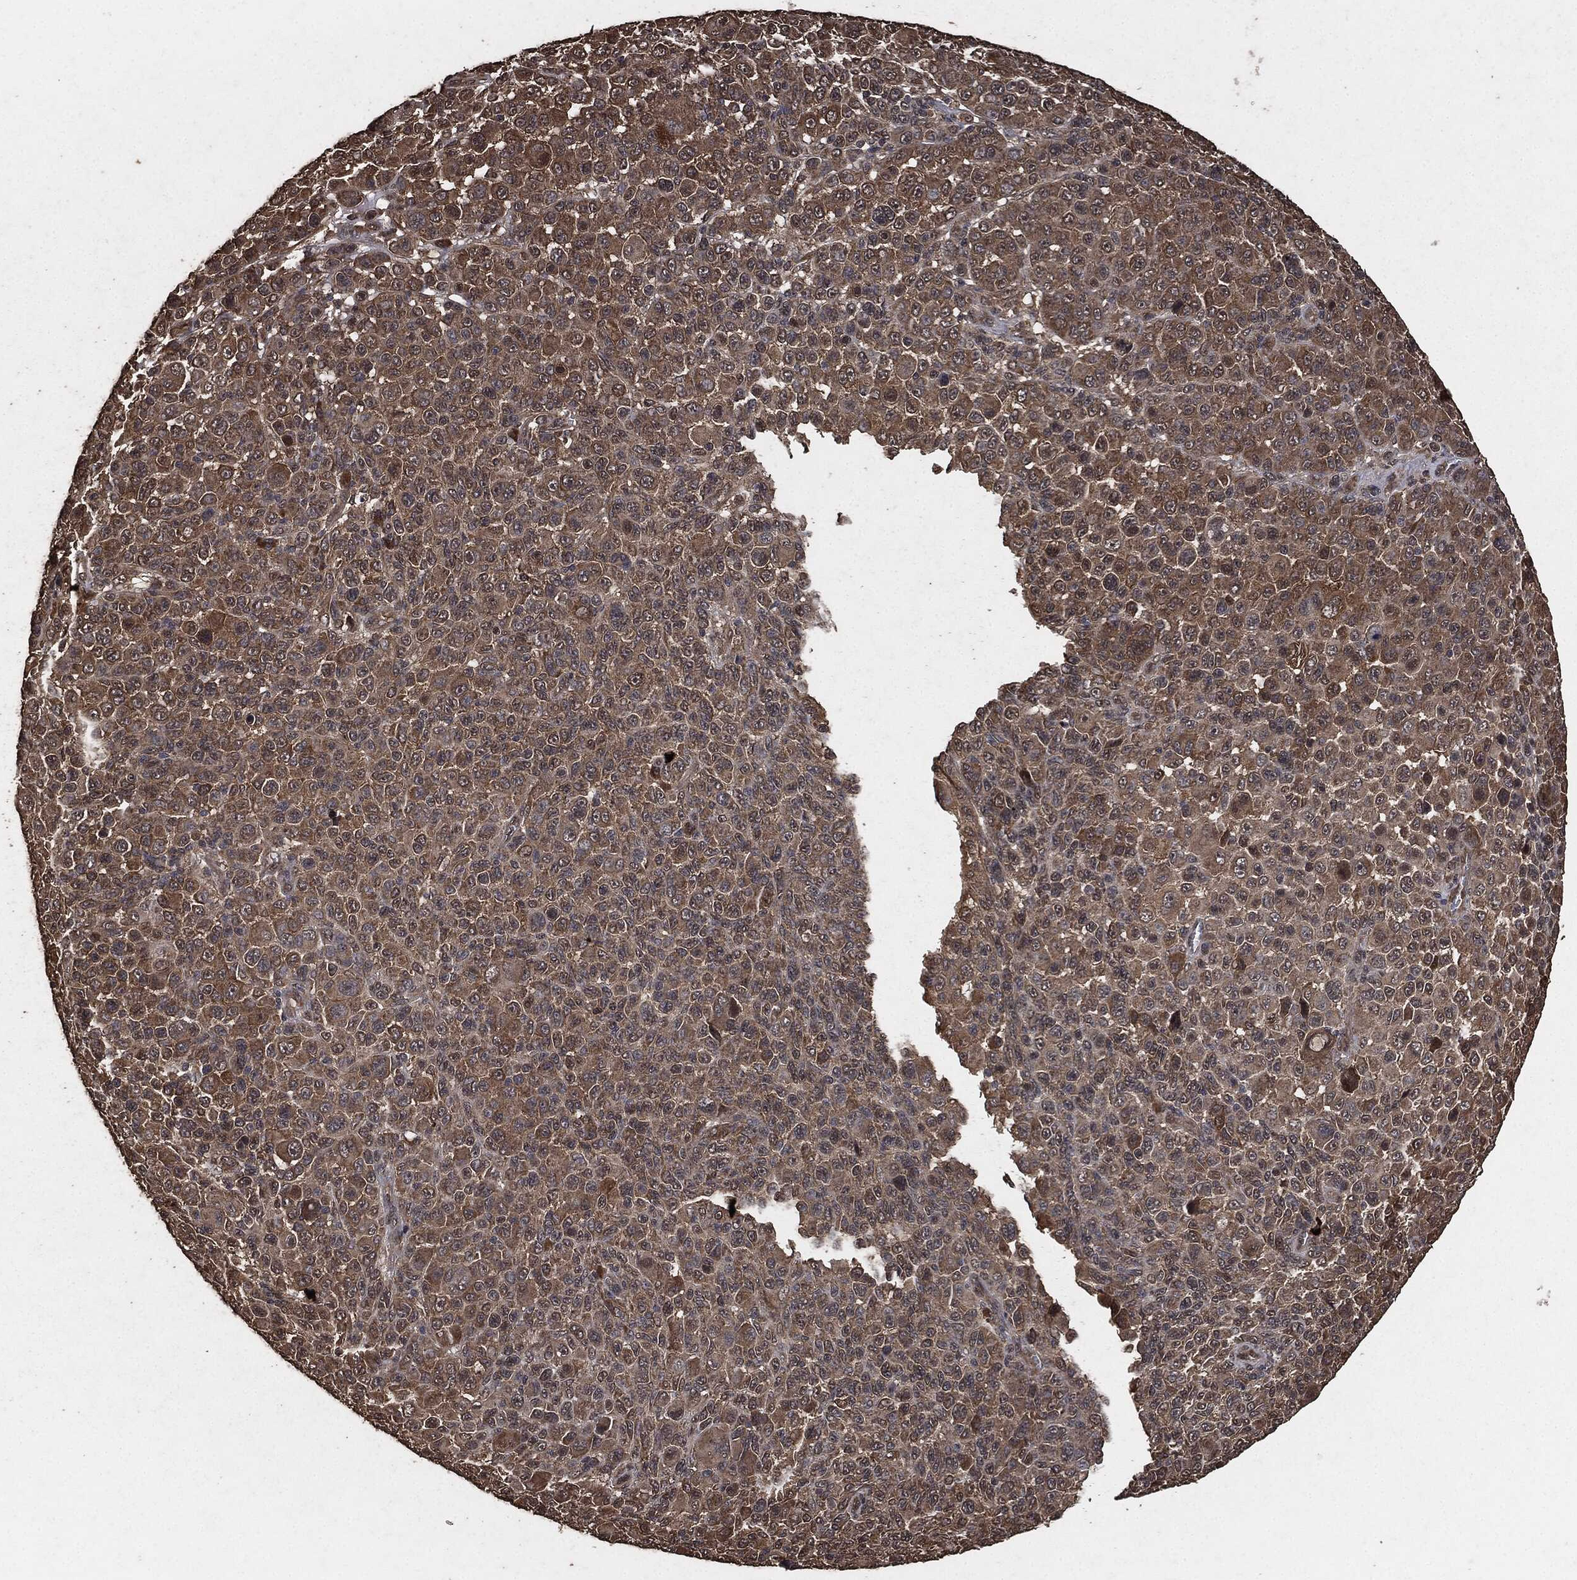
{"staining": {"intensity": "moderate", "quantity": ">75%", "location": "cytoplasmic/membranous"}, "tissue": "melanoma", "cell_type": "Tumor cells", "image_type": "cancer", "snomed": [{"axis": "morphology", "description": "Malignant melanoma, NOS"}, {"axis": "topography", "description": "Skin"}], "caption": "Immunohistochemistry (IHC) micrograph of human melanoma stained for a protein (brown), which demonstrates medium levels of moderate cytoplasmic/membranous positivity in about >75% of tumor cells.", "gene": "AKT1S1", "patient": {"sex": "female", "age": 57}}